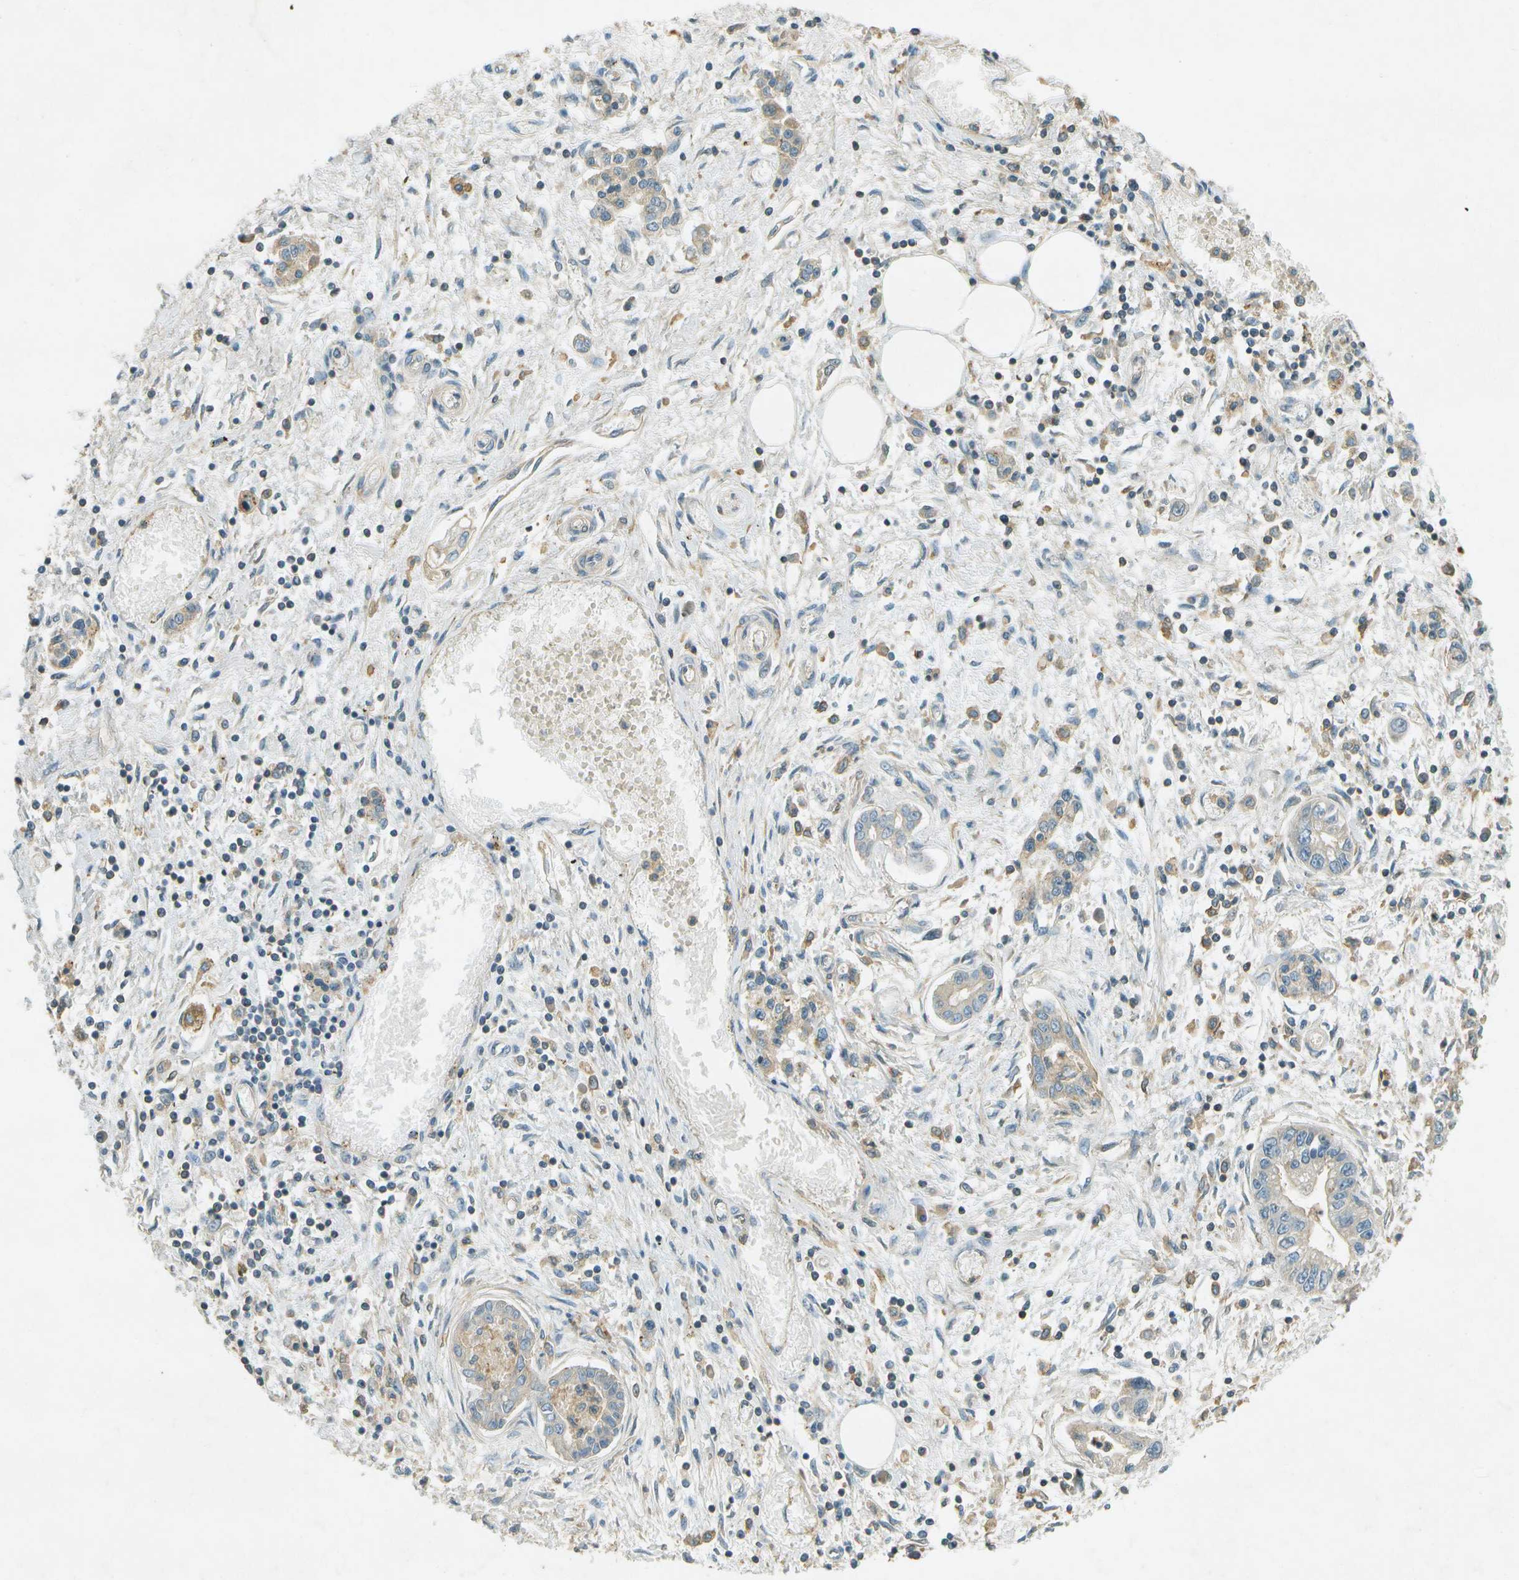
{"staining": {"intensity": "weak", "quantity": "<25%", "location": "cytoplasmic/membranous"}, "tissue": "pancreatic cancer", "cell_type": "Tumor cells", "image_type": "cancer", "snomed": [{"axis": "morphology", "description": "Adenocarcinoma, NOS"}, {"axis": "topography", "description": "Pancreas"}], "caption": "IHC micrograph of human pancreatic cancer stained for a protein (brown), which displays no staining in tumor cells.", "gene": "NUDT4", "patient": {"sex": "male", "age": 56}}